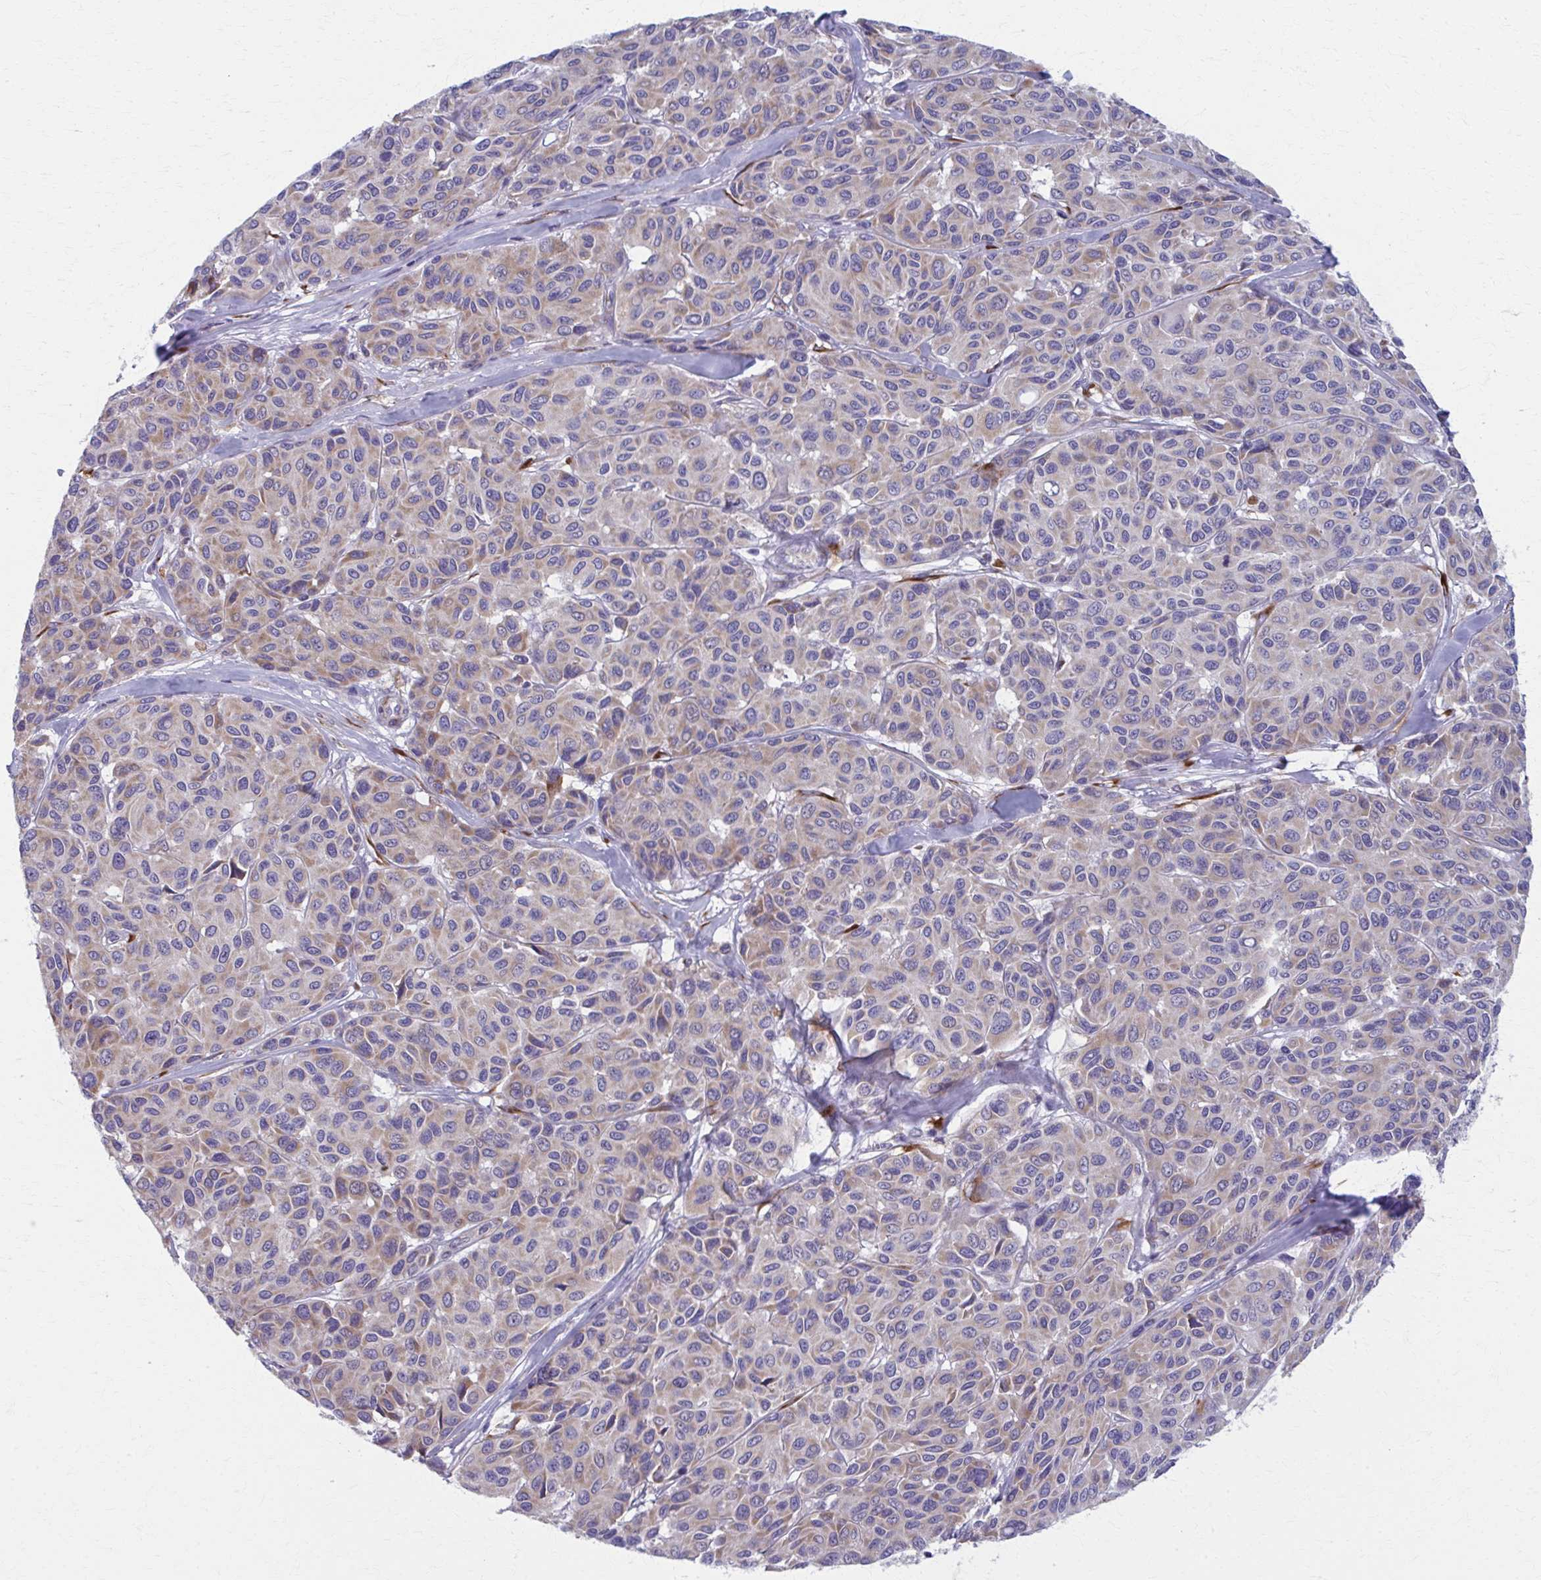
{"staining": {"intensity": "weak", "quantity": "25%-75%", "location": "cytoplasmic/membranous"}, "tissue": "melanoma", "cell_type": "Tumor cells", "image_type": "cancer", "snomed": [{"axis": "morphology", "description": "Malignant melanoma, NOS"}, {"axis": "topography", "description": "Skin"}], "caption": "IHC staining of malignant melanoma, which reveals low levels of weak cytoplasmic/membranous expression in approximately 25%-75% of tumor cells indicating weak cytoplasmic/membranous protein expression. The staining was performed using DAB (brown) for protein detection and nuclei were counterstained in hematoxylin (blue).", "gene": "SPATS2L", "patient": {"sex": "female", "age": 66}}